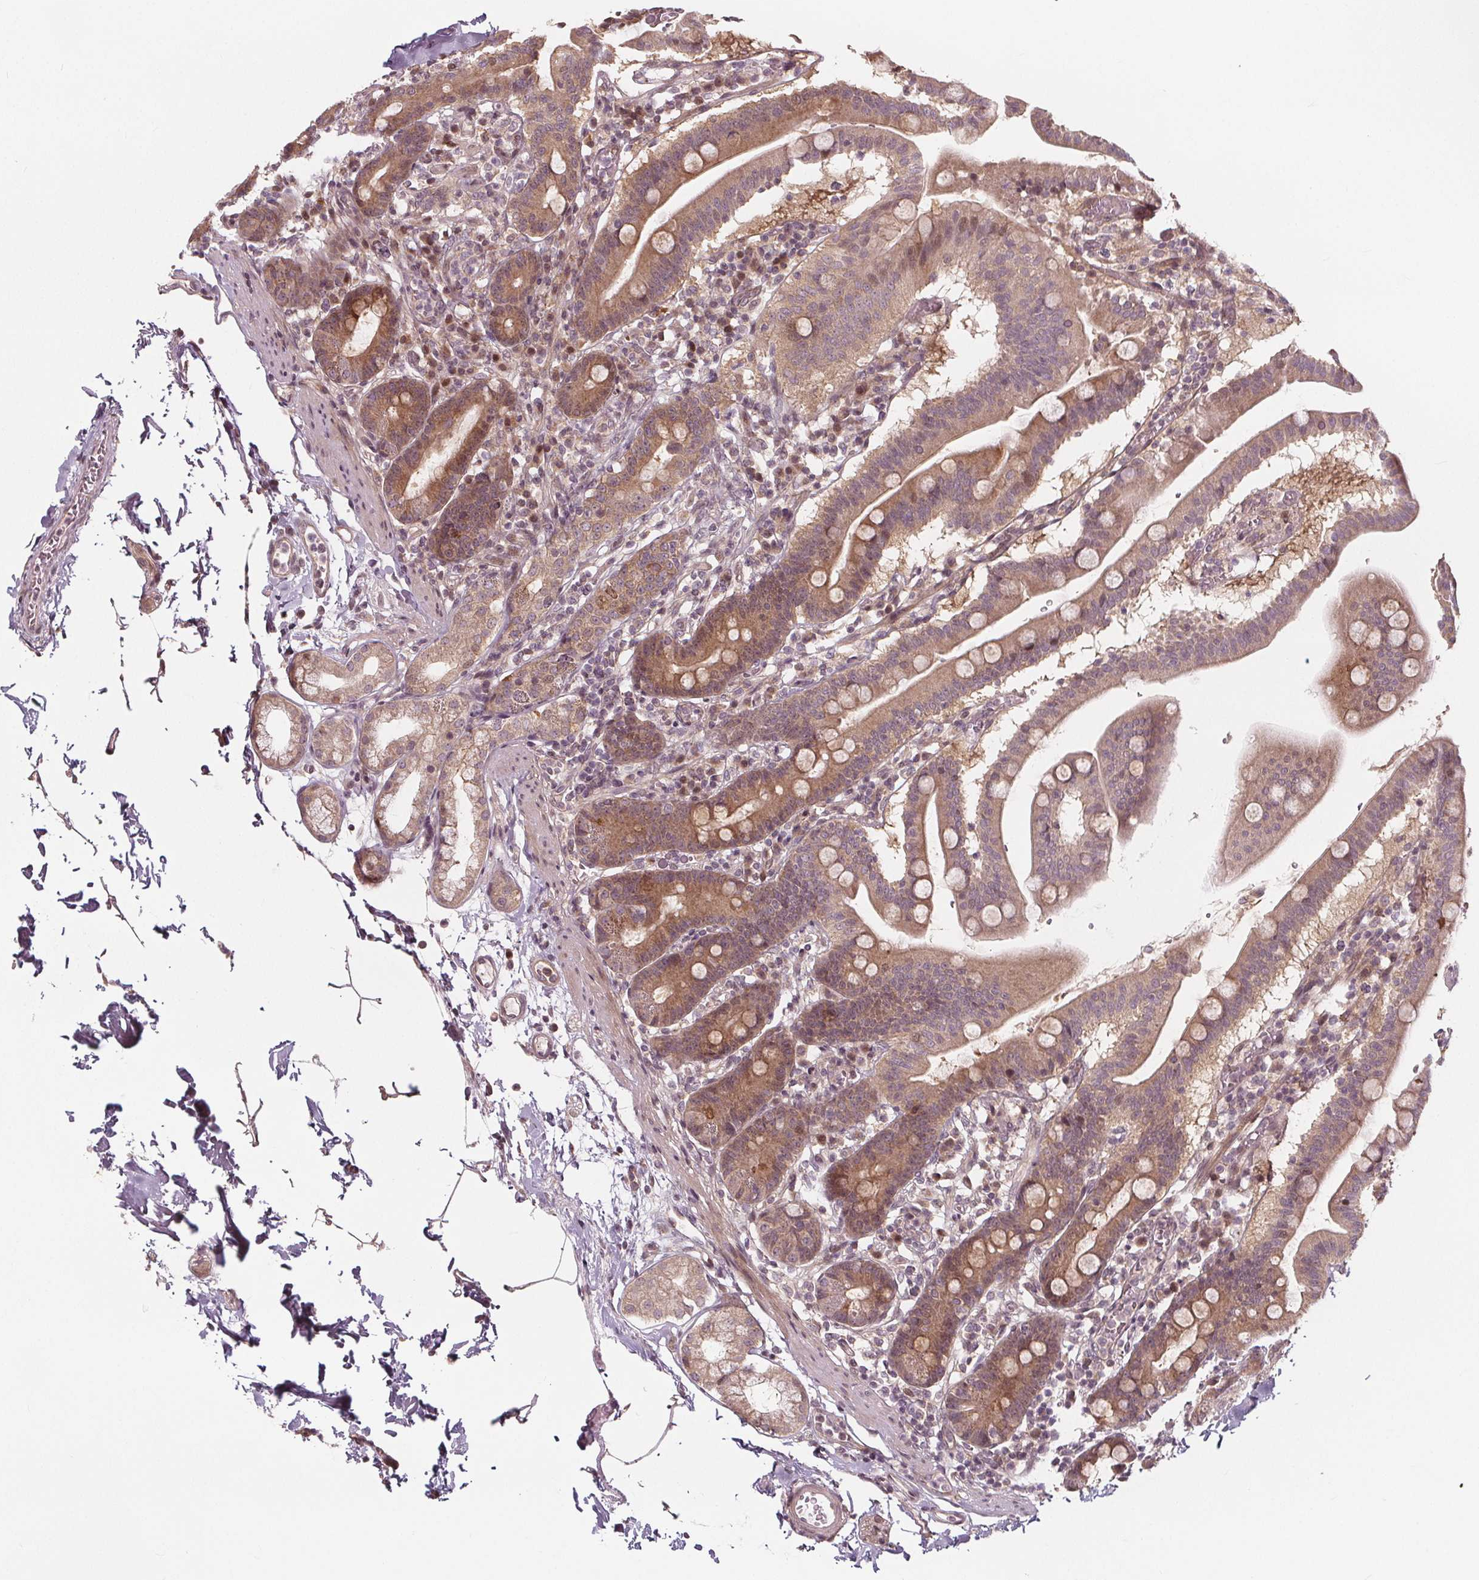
{"staining": {"intensity": "moderate", "quantity": ">75%", "location": "cytoplasmic/membranous,nuclear"}, "tissue": "duodenum", "cell_type": "Glandular cells", "image_type": "normal", "snomed": [{"axis": "morphology", "description": "Normal tissue, NOS"}, {"axis": "topography", "description": "Pancreas"}, {"axis": "topography", "description": "Duodenum"}], "caption": "This micrograph exhibits immunohistochemistry (IHC) staining of normal duodenum, with medium moderate cytoplasmic/membranous,nuclear positivity in about >75% of glandular cells.", "gene": "AKT1S1", "patient": {"sex": "male", "age": 59}}